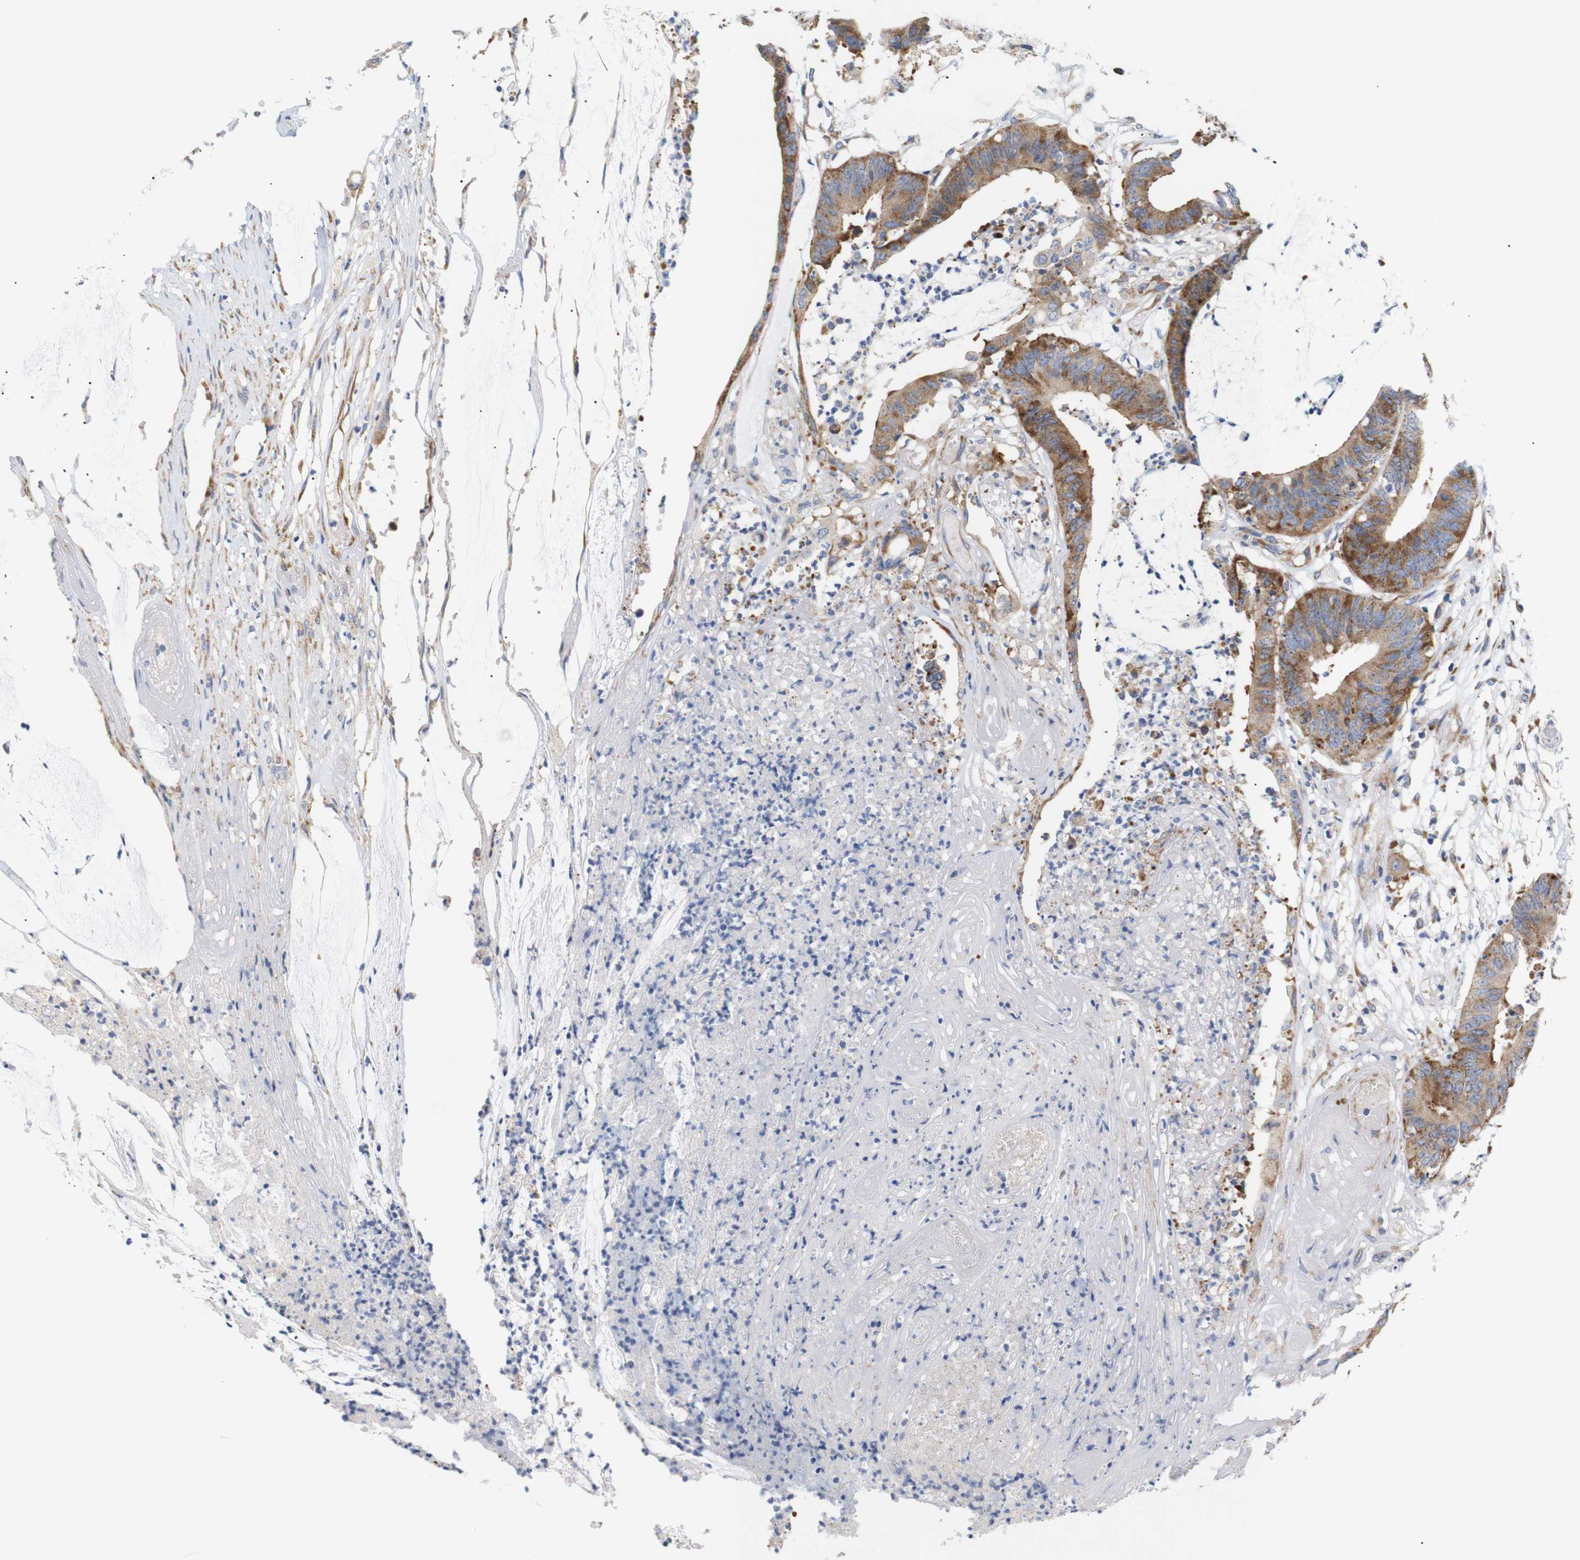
{"staining": {"intensity": "moderate", "quantity": ">75%", "location": "cytoplasmic/membranous"}, "tissue": "colorectal cancer", "cell_type": "Tumor cells", "image_type": "cancer", "snomed": [{"axis": "morphology", "description": "Adenocarcinoma, NOS"}, {"axis": "topography", "description": "Rectum"}], "caption": "Colorectal cancer (adenocarcinoma) was stained to show a protein in brown. There is medium levels of moderate cytoplasmic/membranous positivity in approximately >75% of tumor cells.", "gene": "TRIM5", "patient": {"sex": "female", "age": 66}}